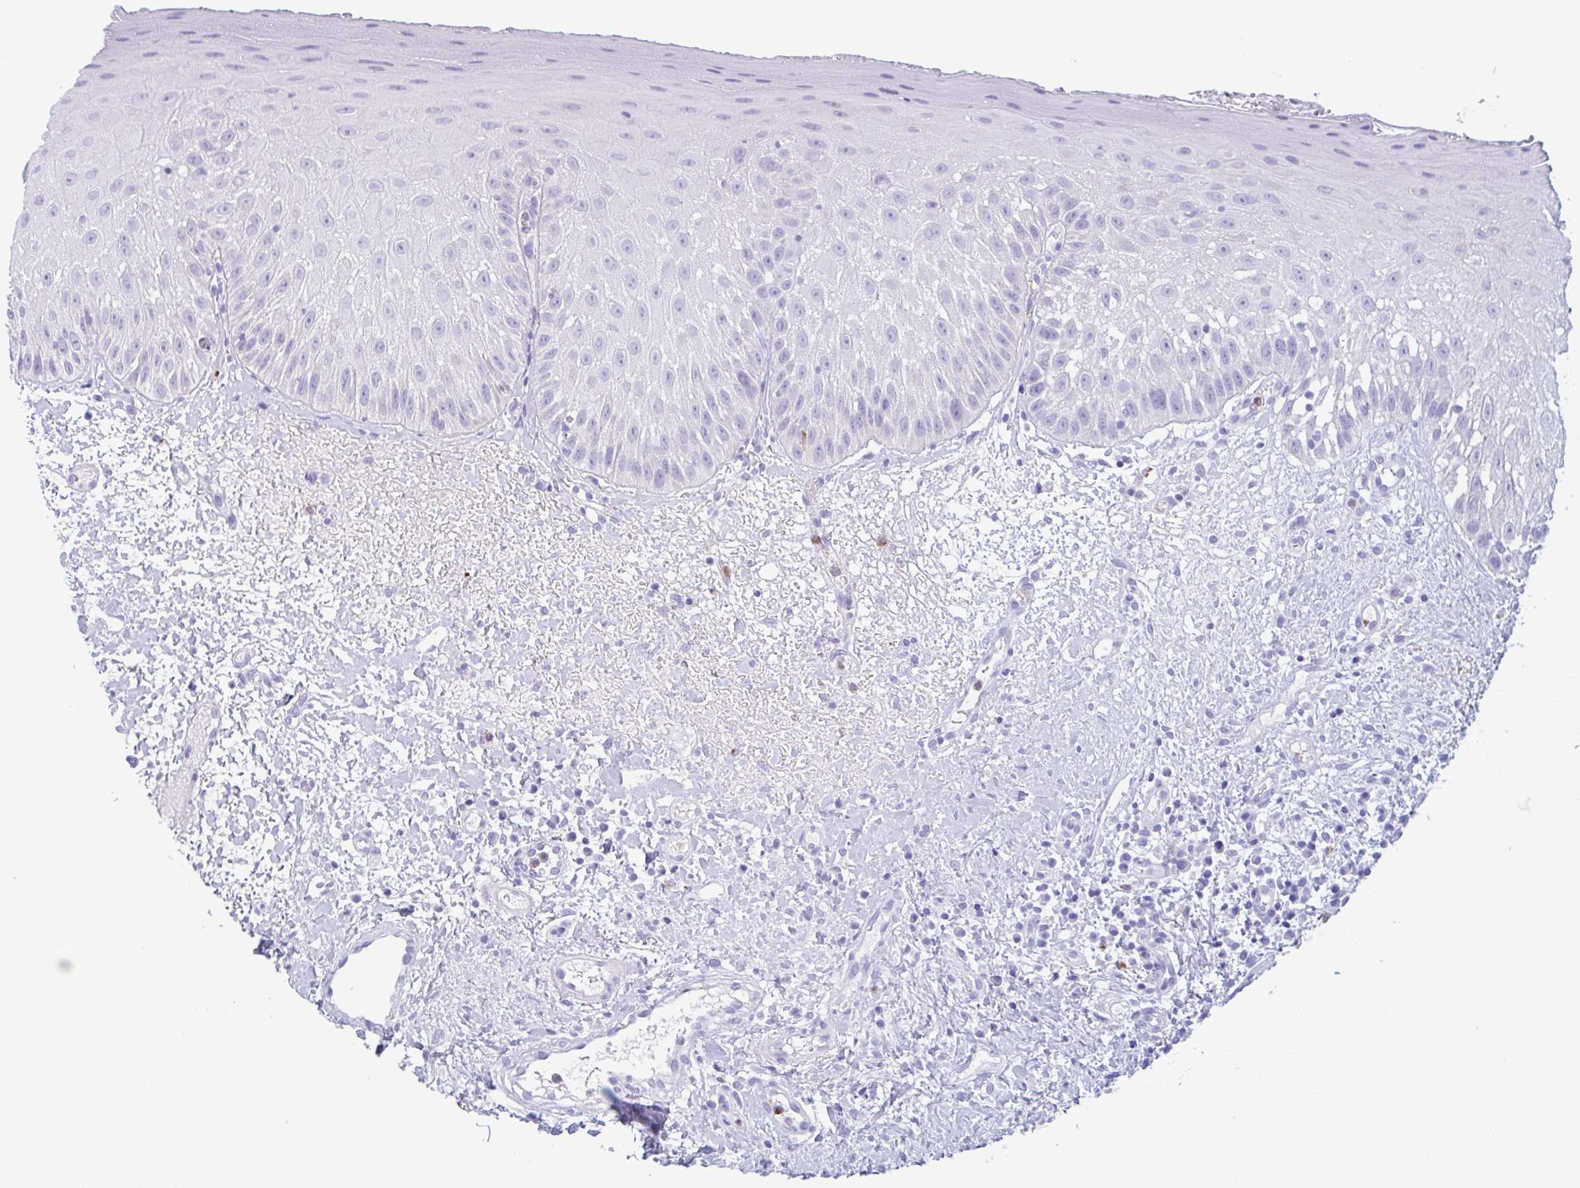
{"staining": {"intensity": "weak", "quantity": "<25%", "location": "cytoplasmic/membranous"}, "tissue": "oral mucosa", "cell_type": "Squamous epithelial cells", "image_type": "normal", "snomed": [{"axis": "morphology", "description": "Normal tissue, NOS"}, {"axis": "topography", "description": "Oral tissue"}, {"axis": "topography", "description": "Tounge, NOS"}], "caption": "This is an immunohistochemistry (IHC) histopathology image of benign oral mucosa. There is no expression in squamous epithelial cells.", "gene": "DTWD2", "patient": {"sex": "male", "age": 83}}